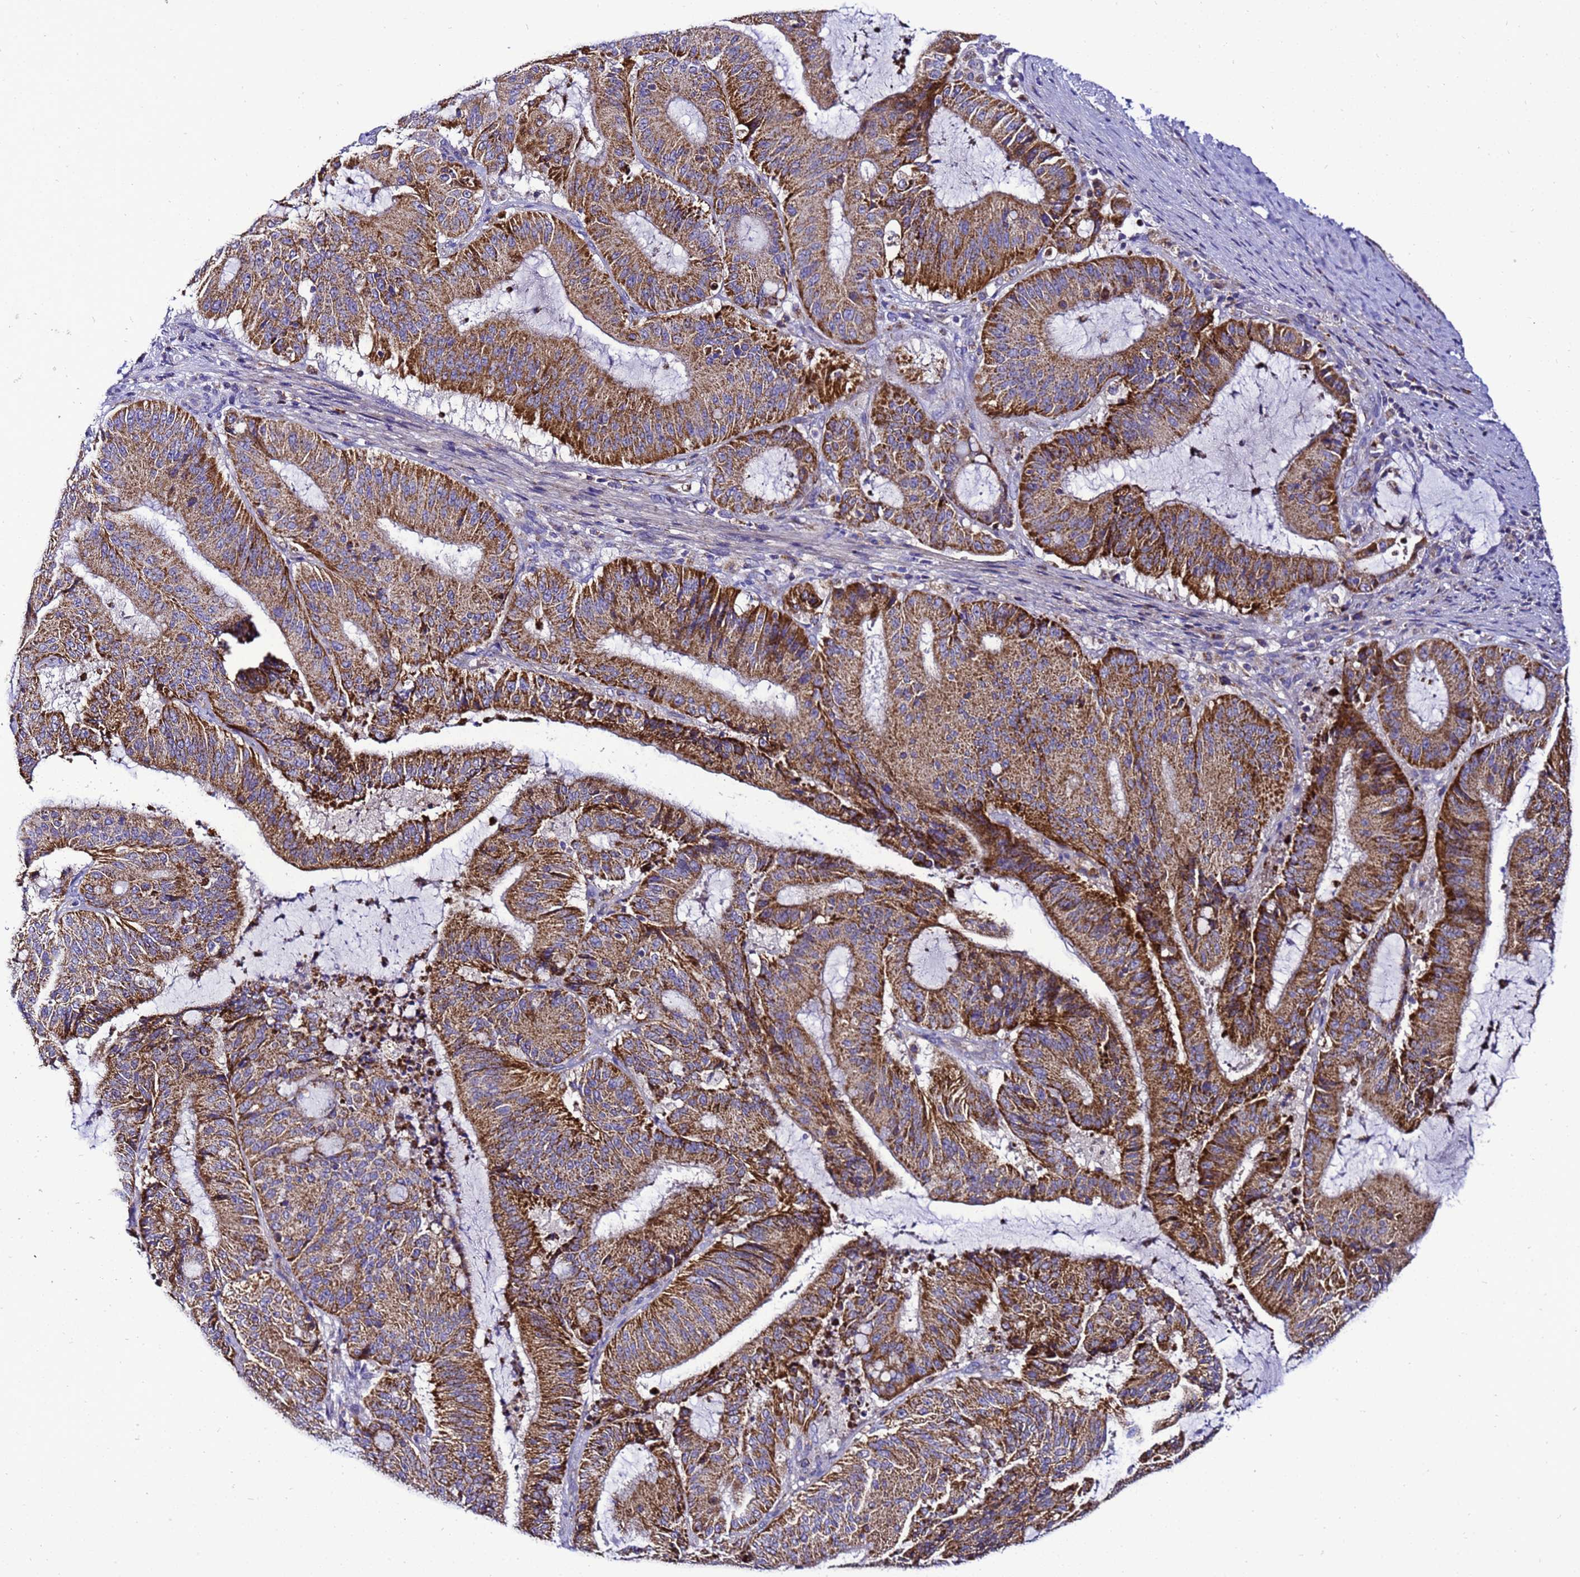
{"staining": {"intensity": "strong", "quantity": ">75%", "location": "cytoplasmic/membranous"}, "tissue": "liver cancer", "cell_type": "Tumor cells", "image_type": "cancer", "snomed": [{"axis": "morphology", "description": "Normal tissue, NOS"}, {"axis": "morphology", "description": "Cholangiocarcinoma"}, {"axis": "topography", "description": "Liver"}, {"axis": "topography", "description": "Peripheral nerve tissue"}], "caption": "Brown immunohistochemical staining in human liver cancer demonstrates strong cytoplasmic/membranous expression in about >75% of tumor cells.", "gene": "HIGD2A", "patient": {"sex": "female", "age": 73}}